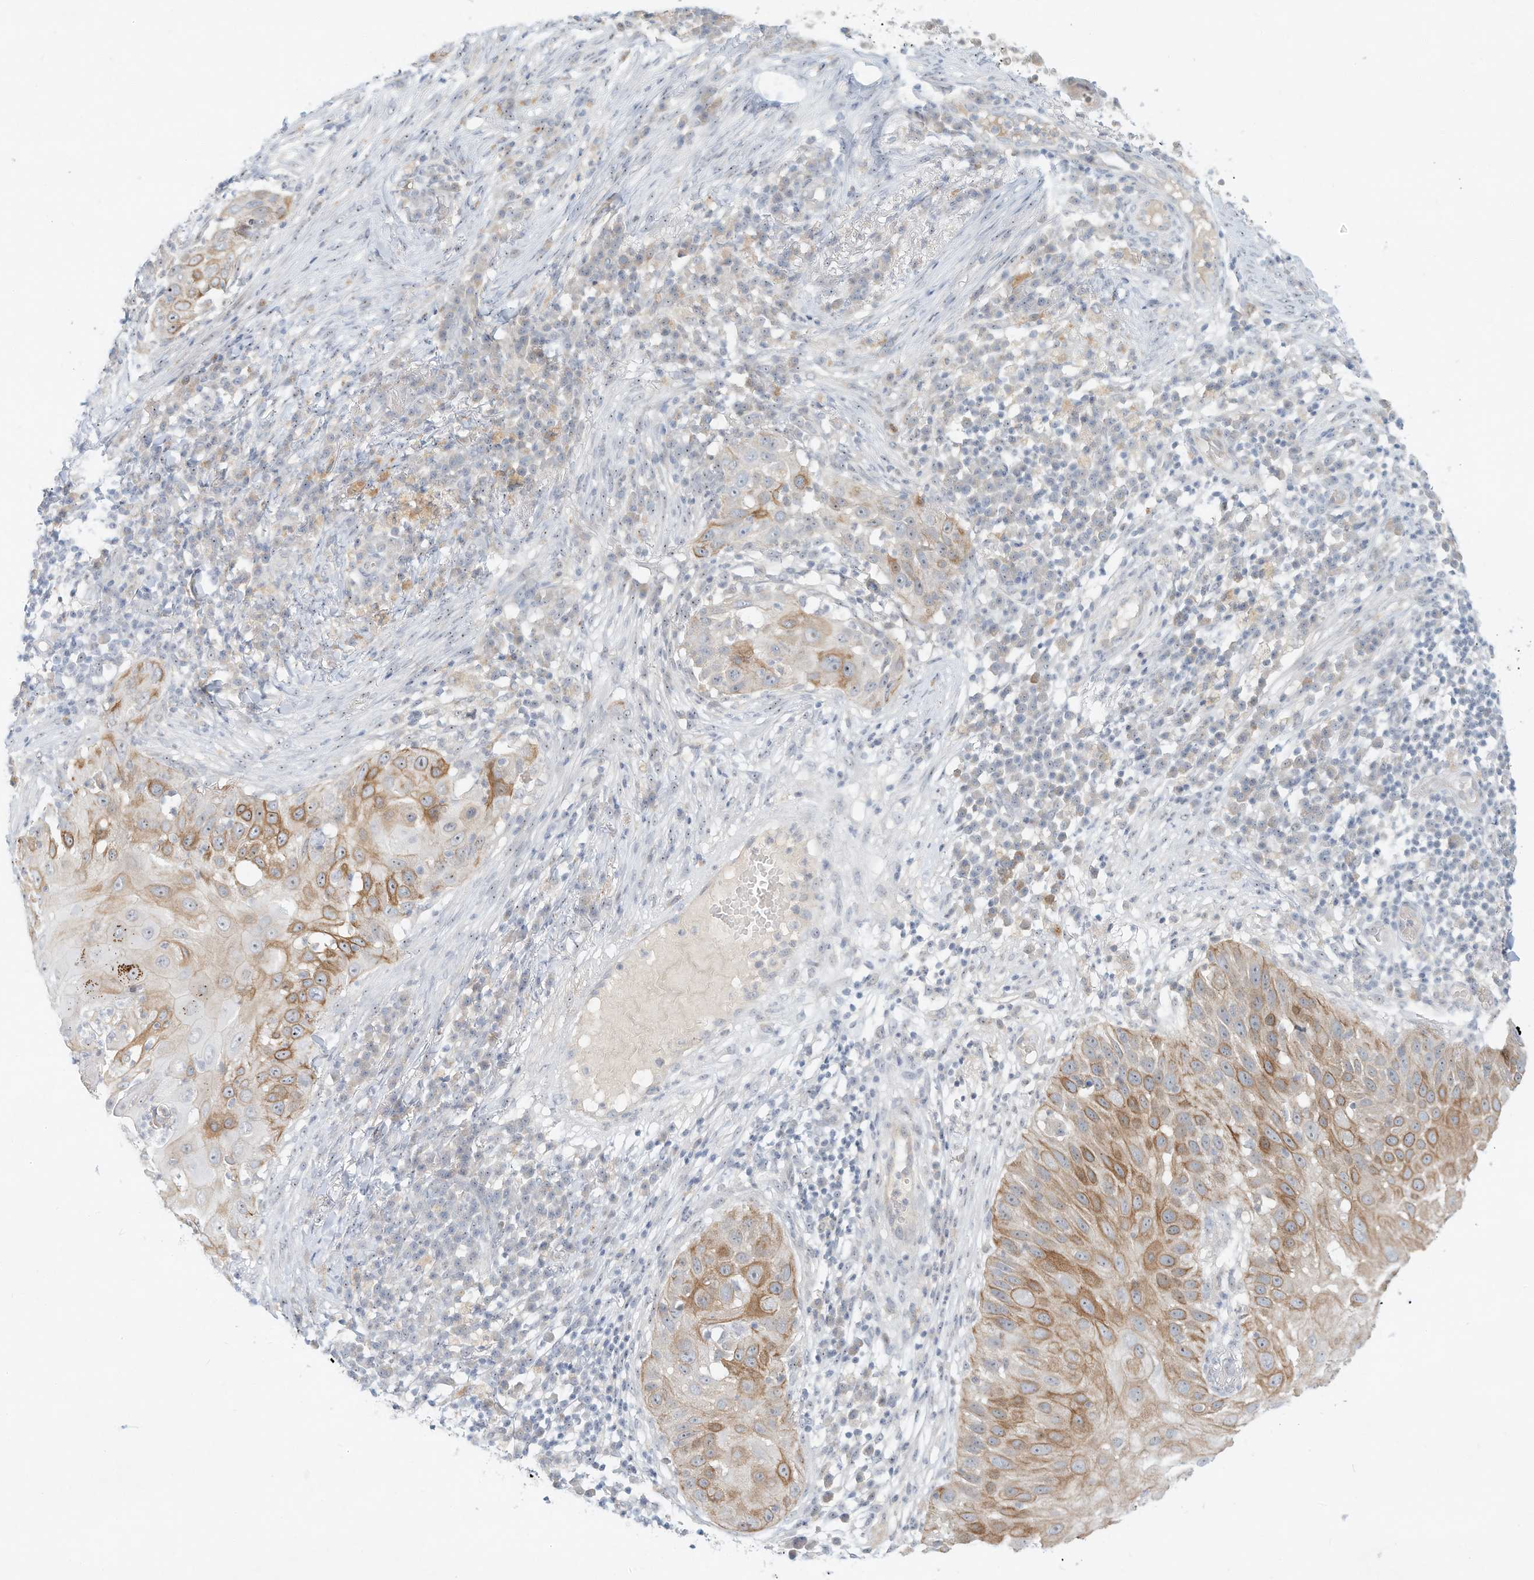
{"staining": {"intensity": "moderate", "quantity": "25%-75%", "location": "cytoplasmic/membranous"}, "tissue": "skin cancer", "cell_type": "Tumor cells", "image_type": "cancer", "snomed": [{"axis": "morphology", "description": "Squamous cell carcinoma, NOS"}, {"axis": "topography", "description": "Skin"}], "caption": "IHC image of neoplastic tissue: human skin squamous cell carcinoma stained using IHC demonstrates medium levels of moderate protein expression localized specifically in the cytoplasmic/membranous of tumor cells, appearing as a cytoplasmic/membranous brown color.", "gene": "PAK6", "patient": {"sex": "female", "age": 44}}